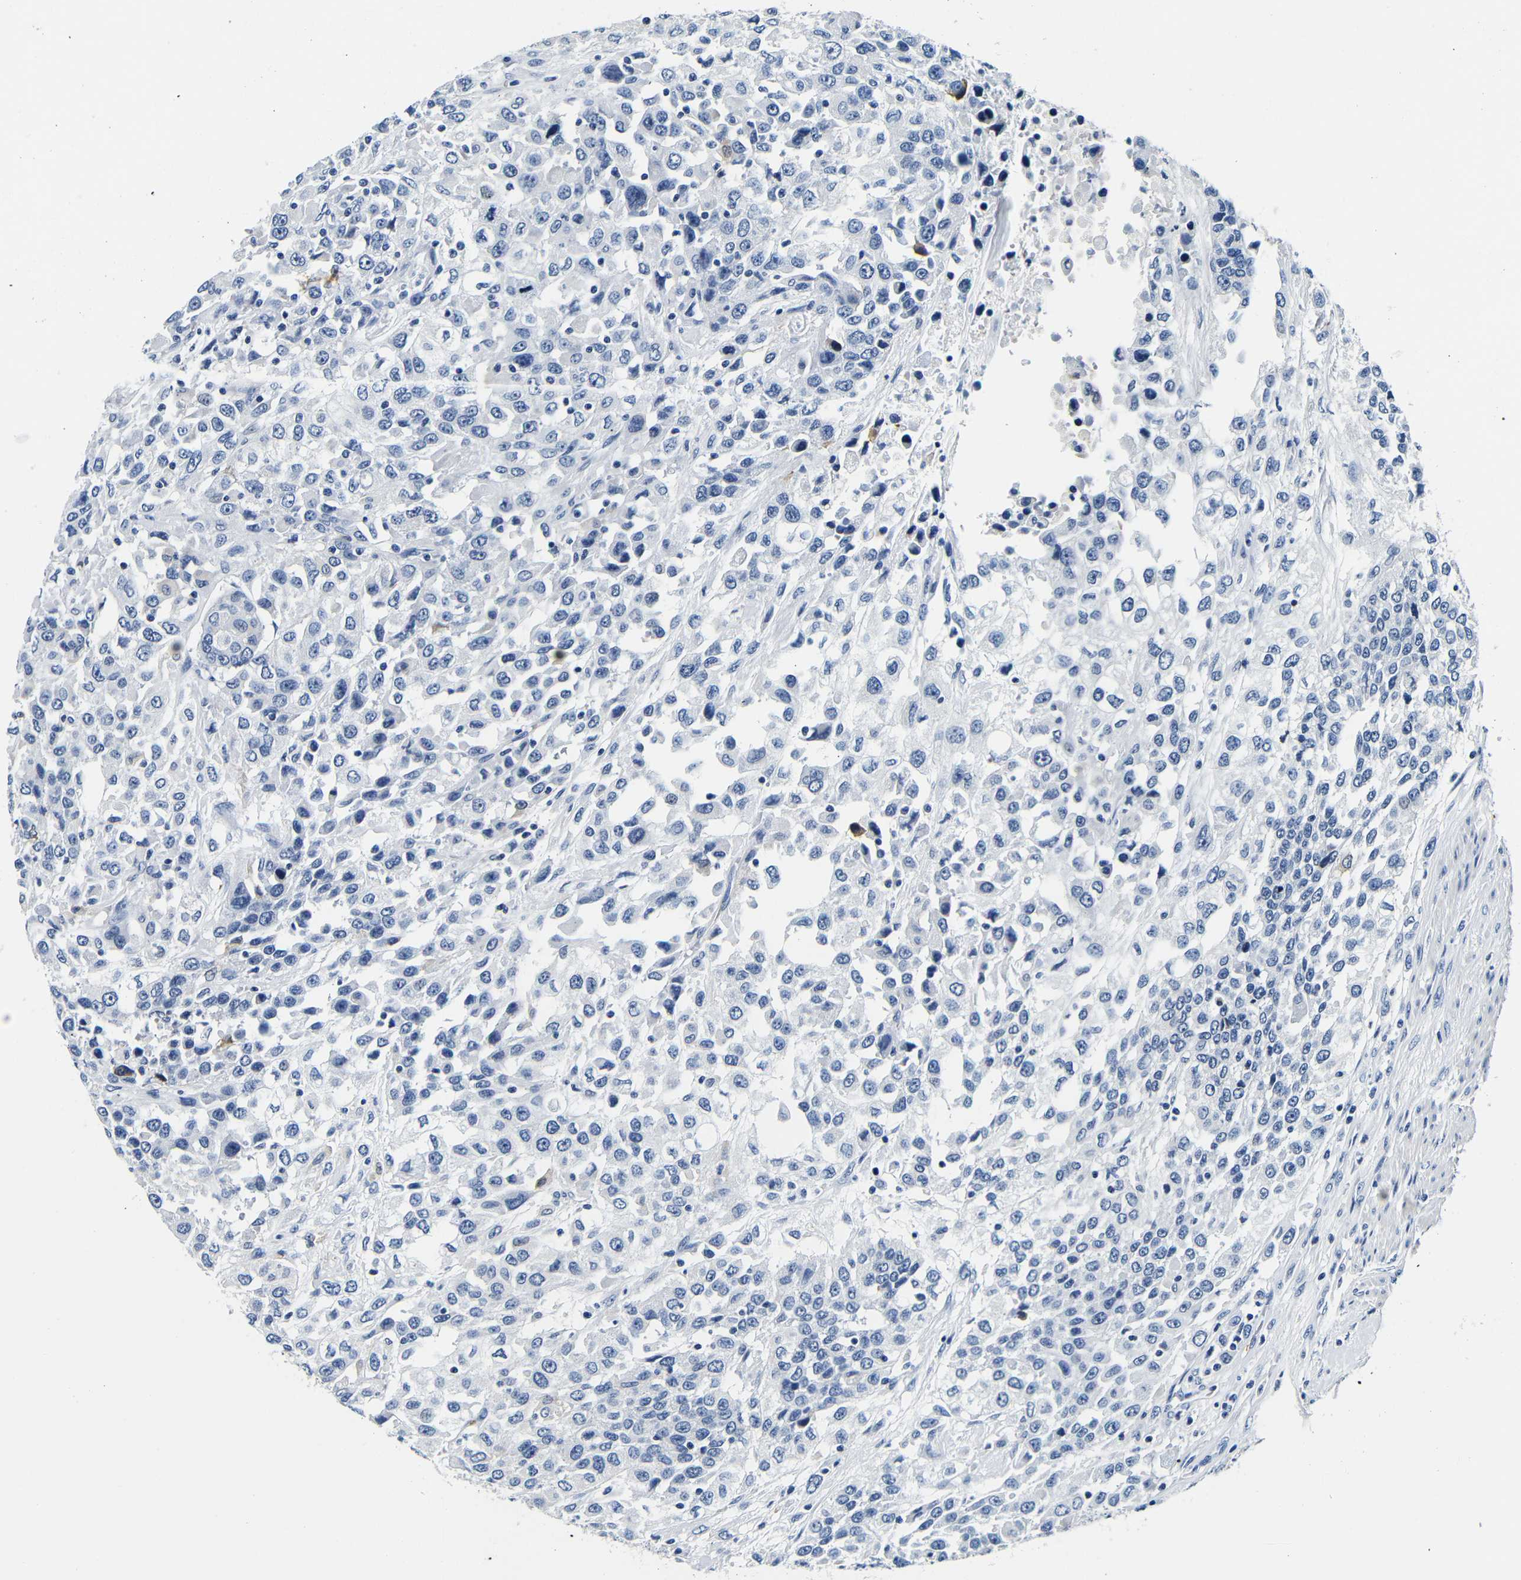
{"staining": {"intensity": "negative", "quantity": "none", "location": "none"}, "tissue": "urothelial cancer", "cell_type": "Tumor cells", "image_type": "cancer", "snomed": [{"axis": "morphology", "description": "Urothelial carcinoma, High grade"}, {"axis": "topography", "description": "Urinary bladder"}], "caption": "Tumor cells are negative for protein expression in human high-grade urothelial carcinoma. (IHC, brightfield microscopy, high magnification).", "gene": "GP1BA", "patient": {"sex": "female", "age": 80}}